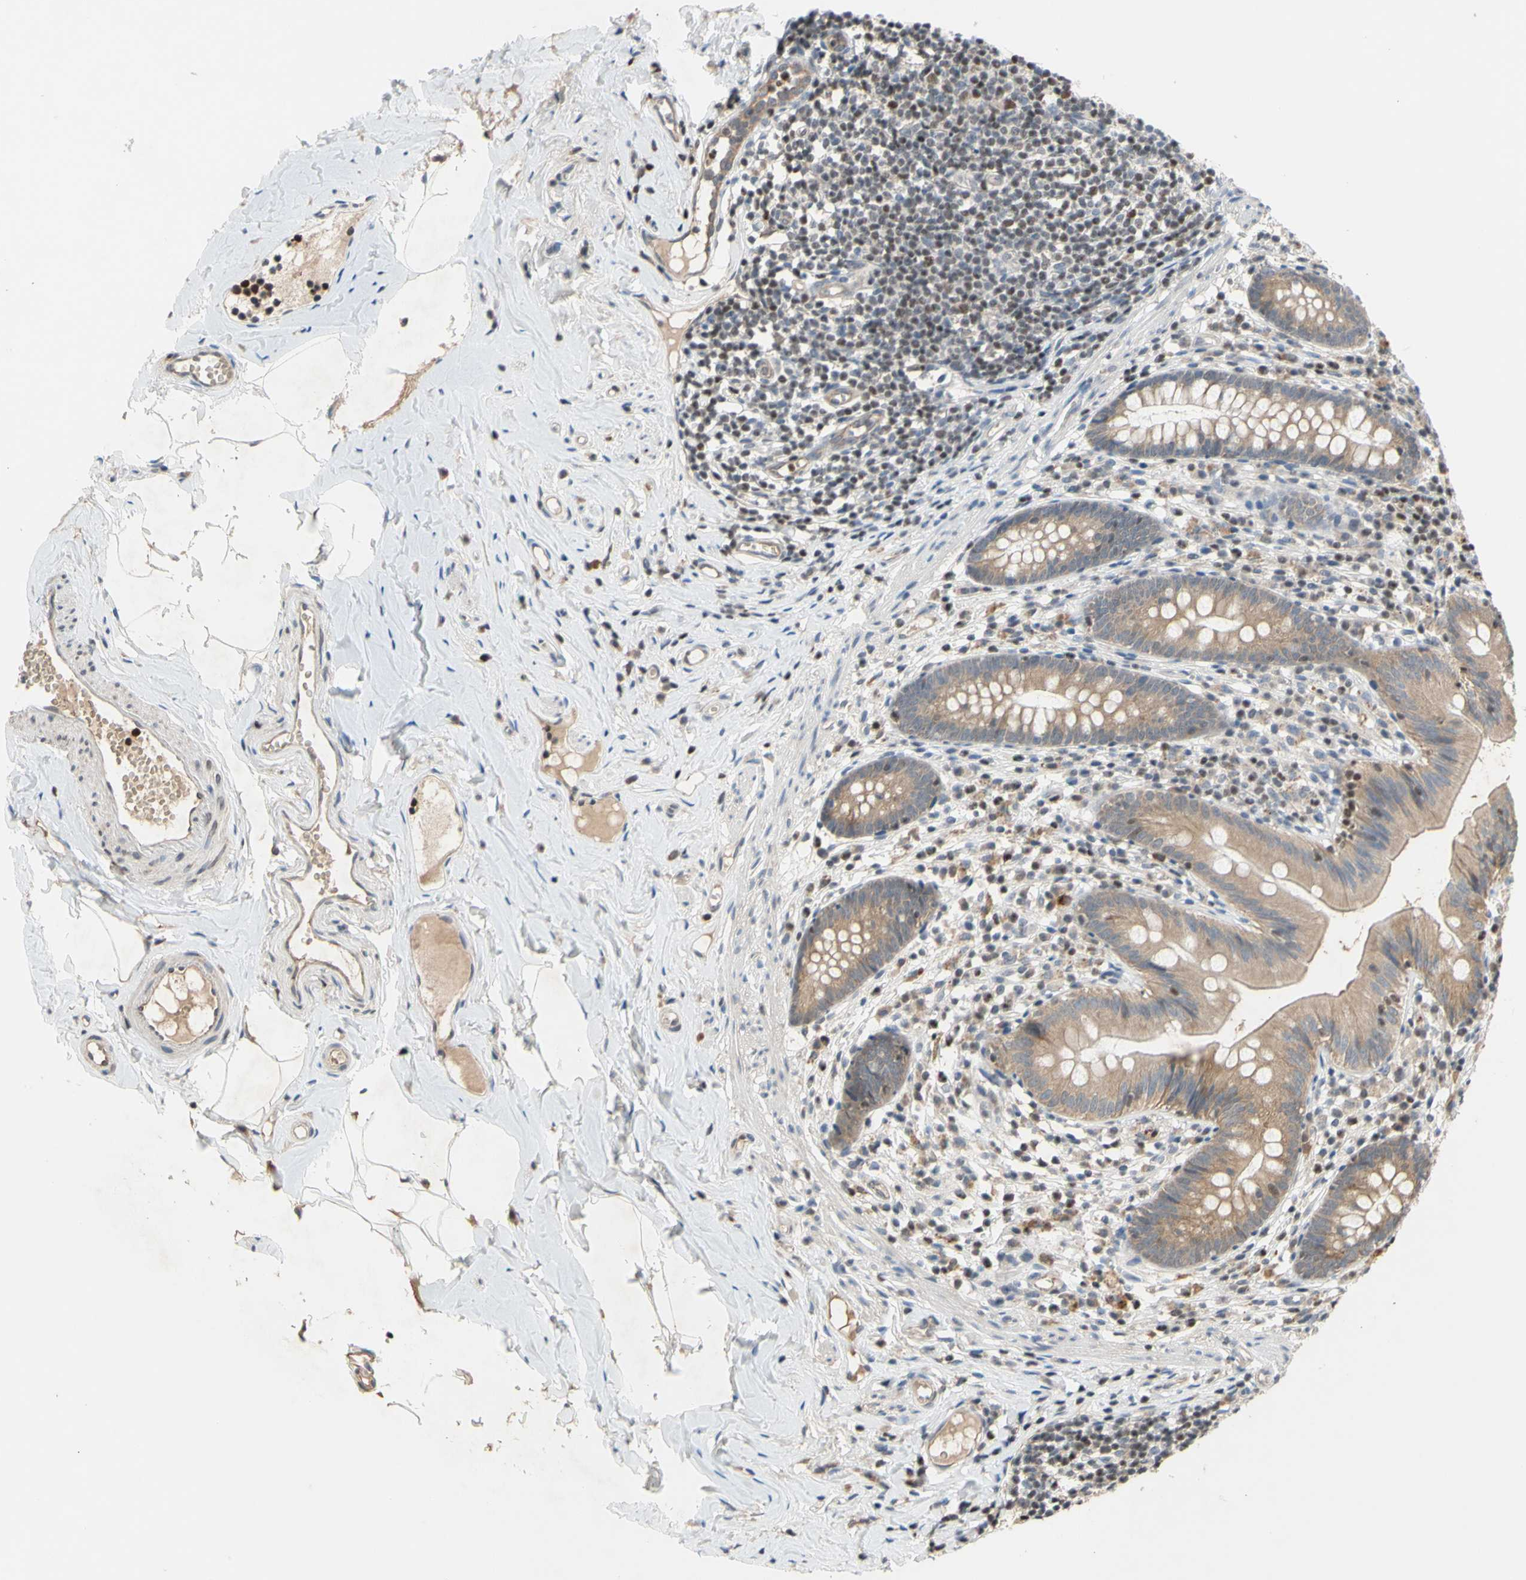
{"staining": {"intensity": "moderate", "quantity": ">75%", "location": "cytoplasmic/membranous"}, "tissue": "appendix", "cell_type": "Glandular cells", "image_type": "normal", "snomed": [{"axis": "morphology", "description": "Normal tissue, NOS"}, {"axis": "topography", "description": "Appendix"}], "caption": "IHC of benign appendix shows medium levels of moderate cytoplasmic/membranous staining in about >75% of glandular cells.", "gene": "SP4", "patient": {"sex": "male", "age": 52}}